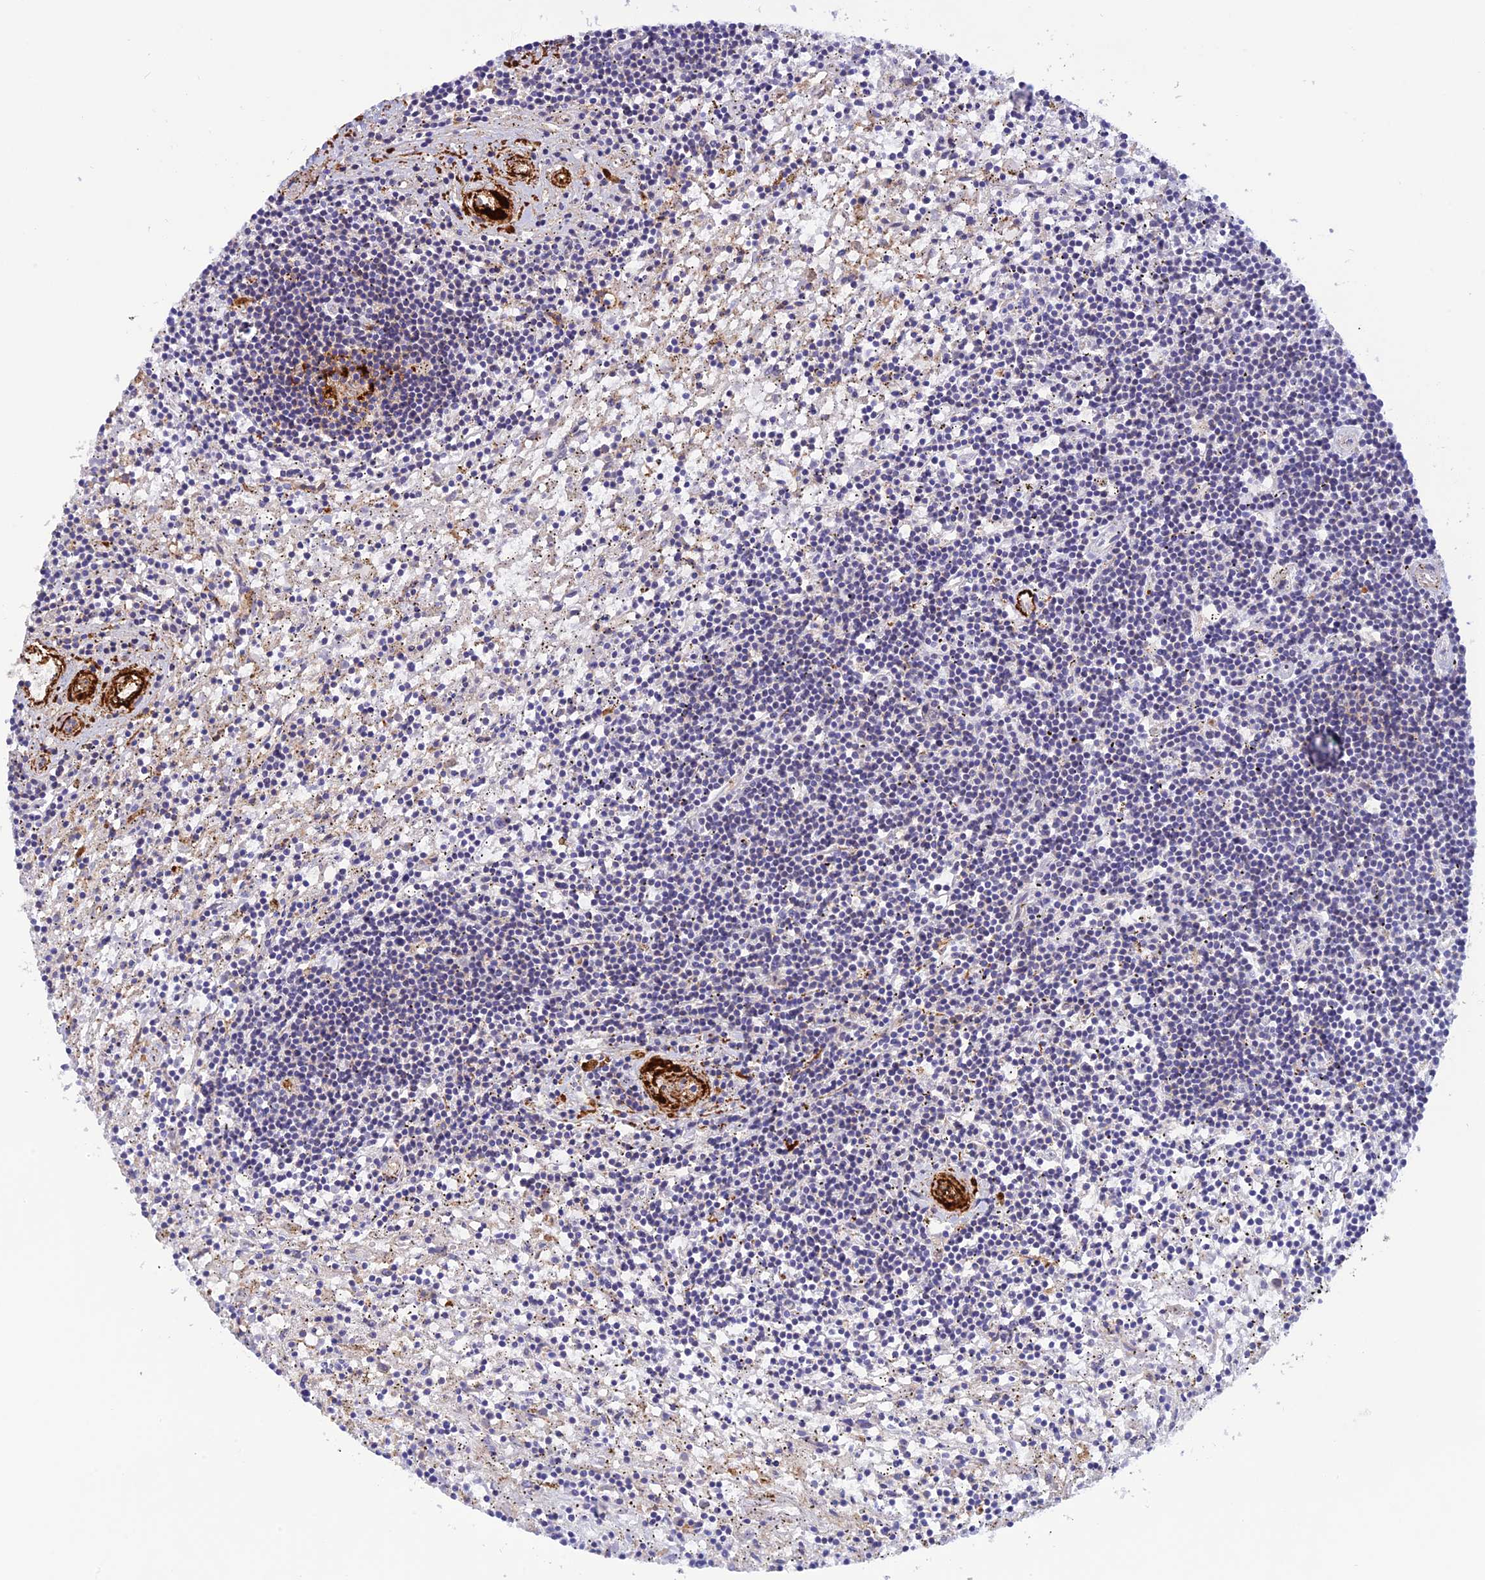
{"staining": {"intensity": "negative", "quantity": "none", "location": "none"}, "tissue": "lymphoma", "cell_type": "Tumor cells", "image_type": "cancer", "snomed": [{"axis": "morphology", "description": "Malignant lymphoma, non-Hodgkin's type, Low grade"}, {"axis": "topography", "description": "Spleen"}], "caption": "A micrograph of malignant lymphoma, non-Hodgkin's type (low-grade) stained for a protein shows no brown staining in tumor cells. (DAB (3,3'-diaminobenzidine) immunohistochemistry (IHC), high magnification).", "gene": "WDR55", "patient": {"sex": "male", "age": 76}}